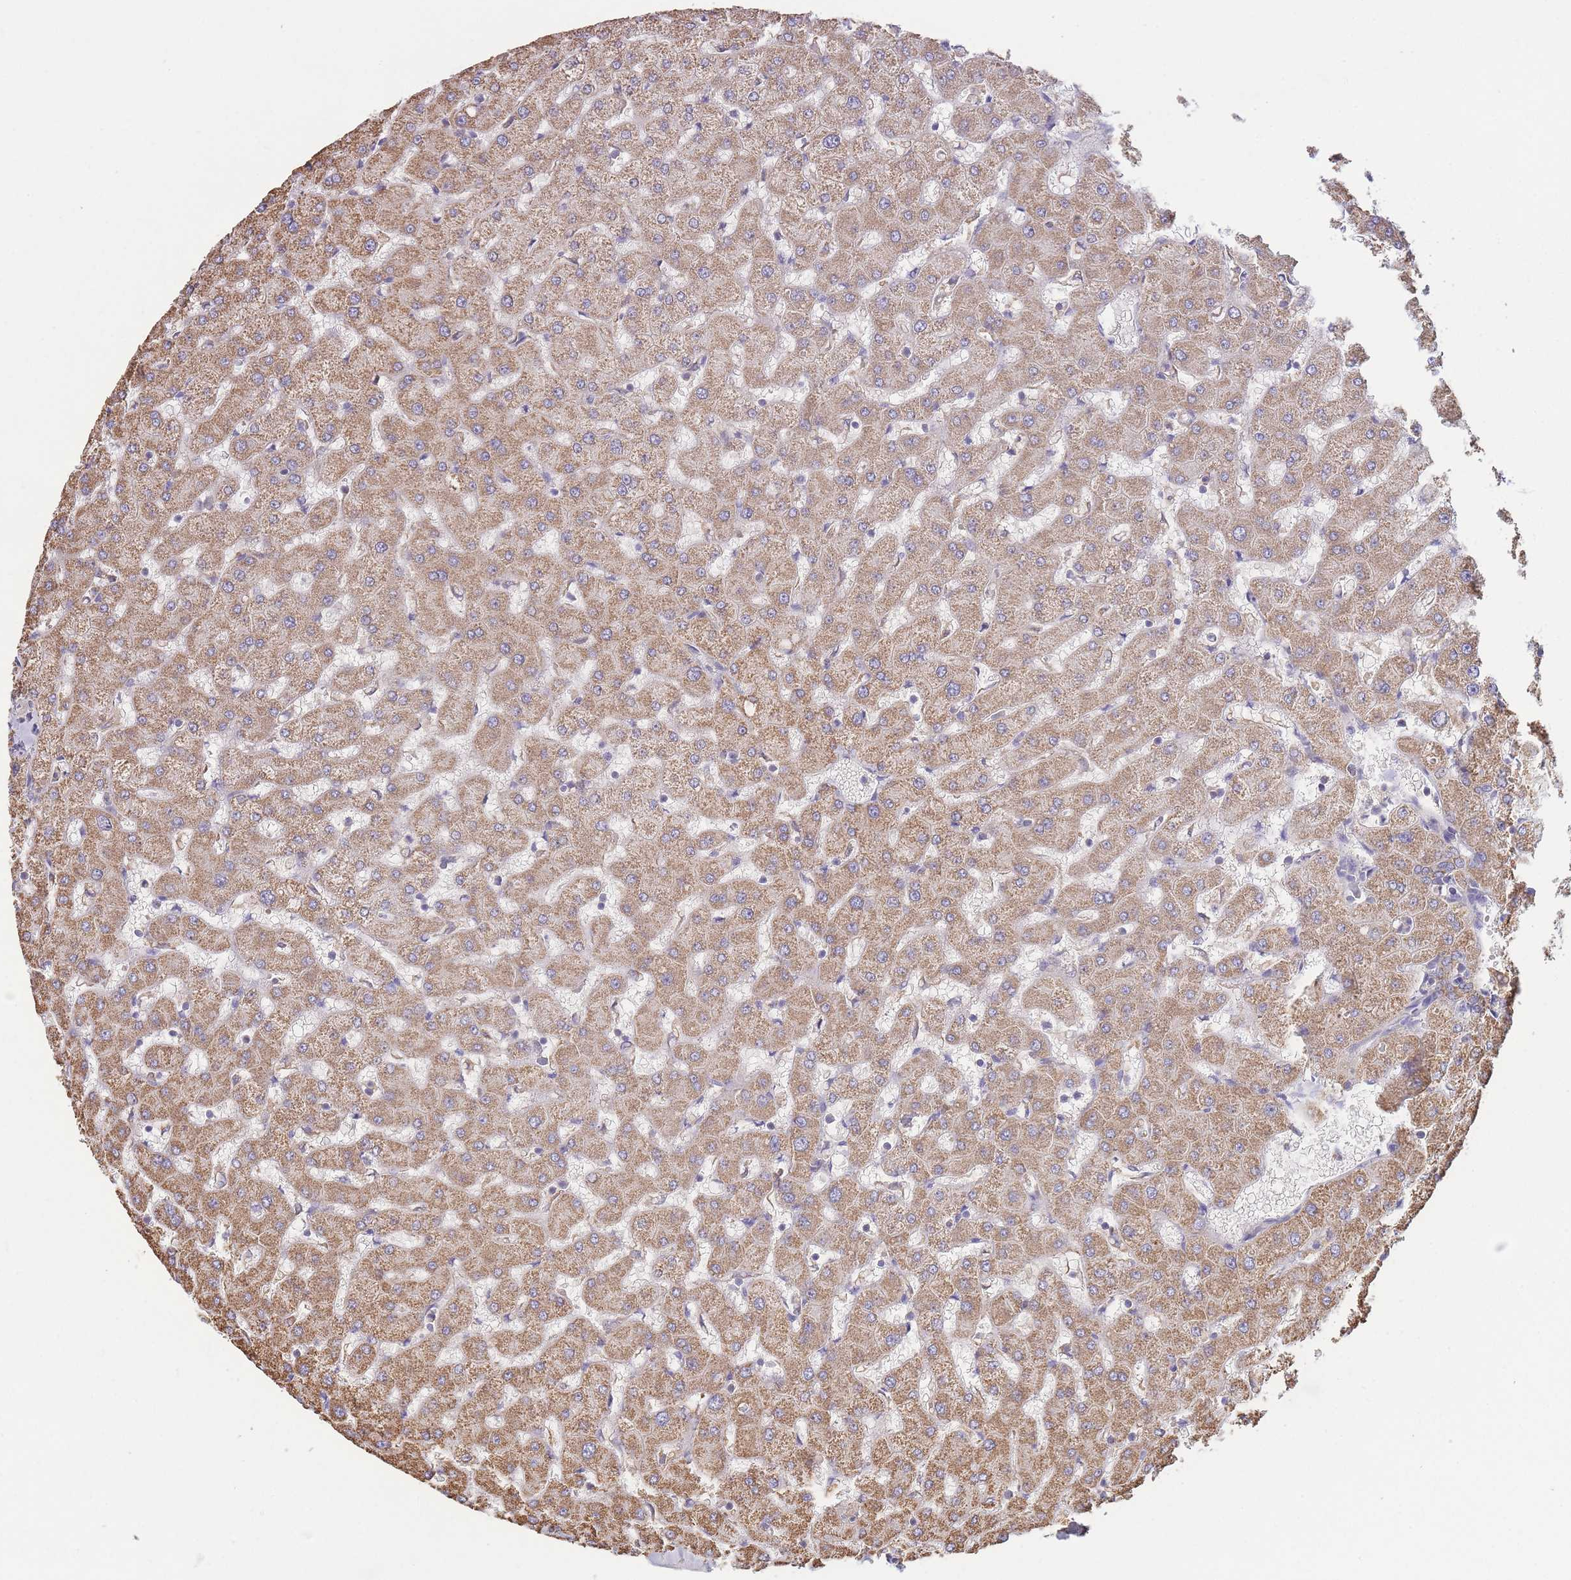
{"staining": {"intensity": "moderate", "quantity": ">75%", "location": "cytoplasmic/membranous"}, "tissue": "liver", "cell_type": "Cholangiocytes", "image_type": "normal", "snomed": [{"axis": "morphology", "description": "Normal tissue, NOS"}, {"axis": "topography", "description": "Liver"}], "caption": "A micrograph showing moderate cytoplasmic/membranous expression in approximately >75% of cholangiocytes in unremarkable liver, as visualized by brown immunohistochemical staining.", "gene": "KIF16B", "patient": {"sex": "female", "age": 63}}